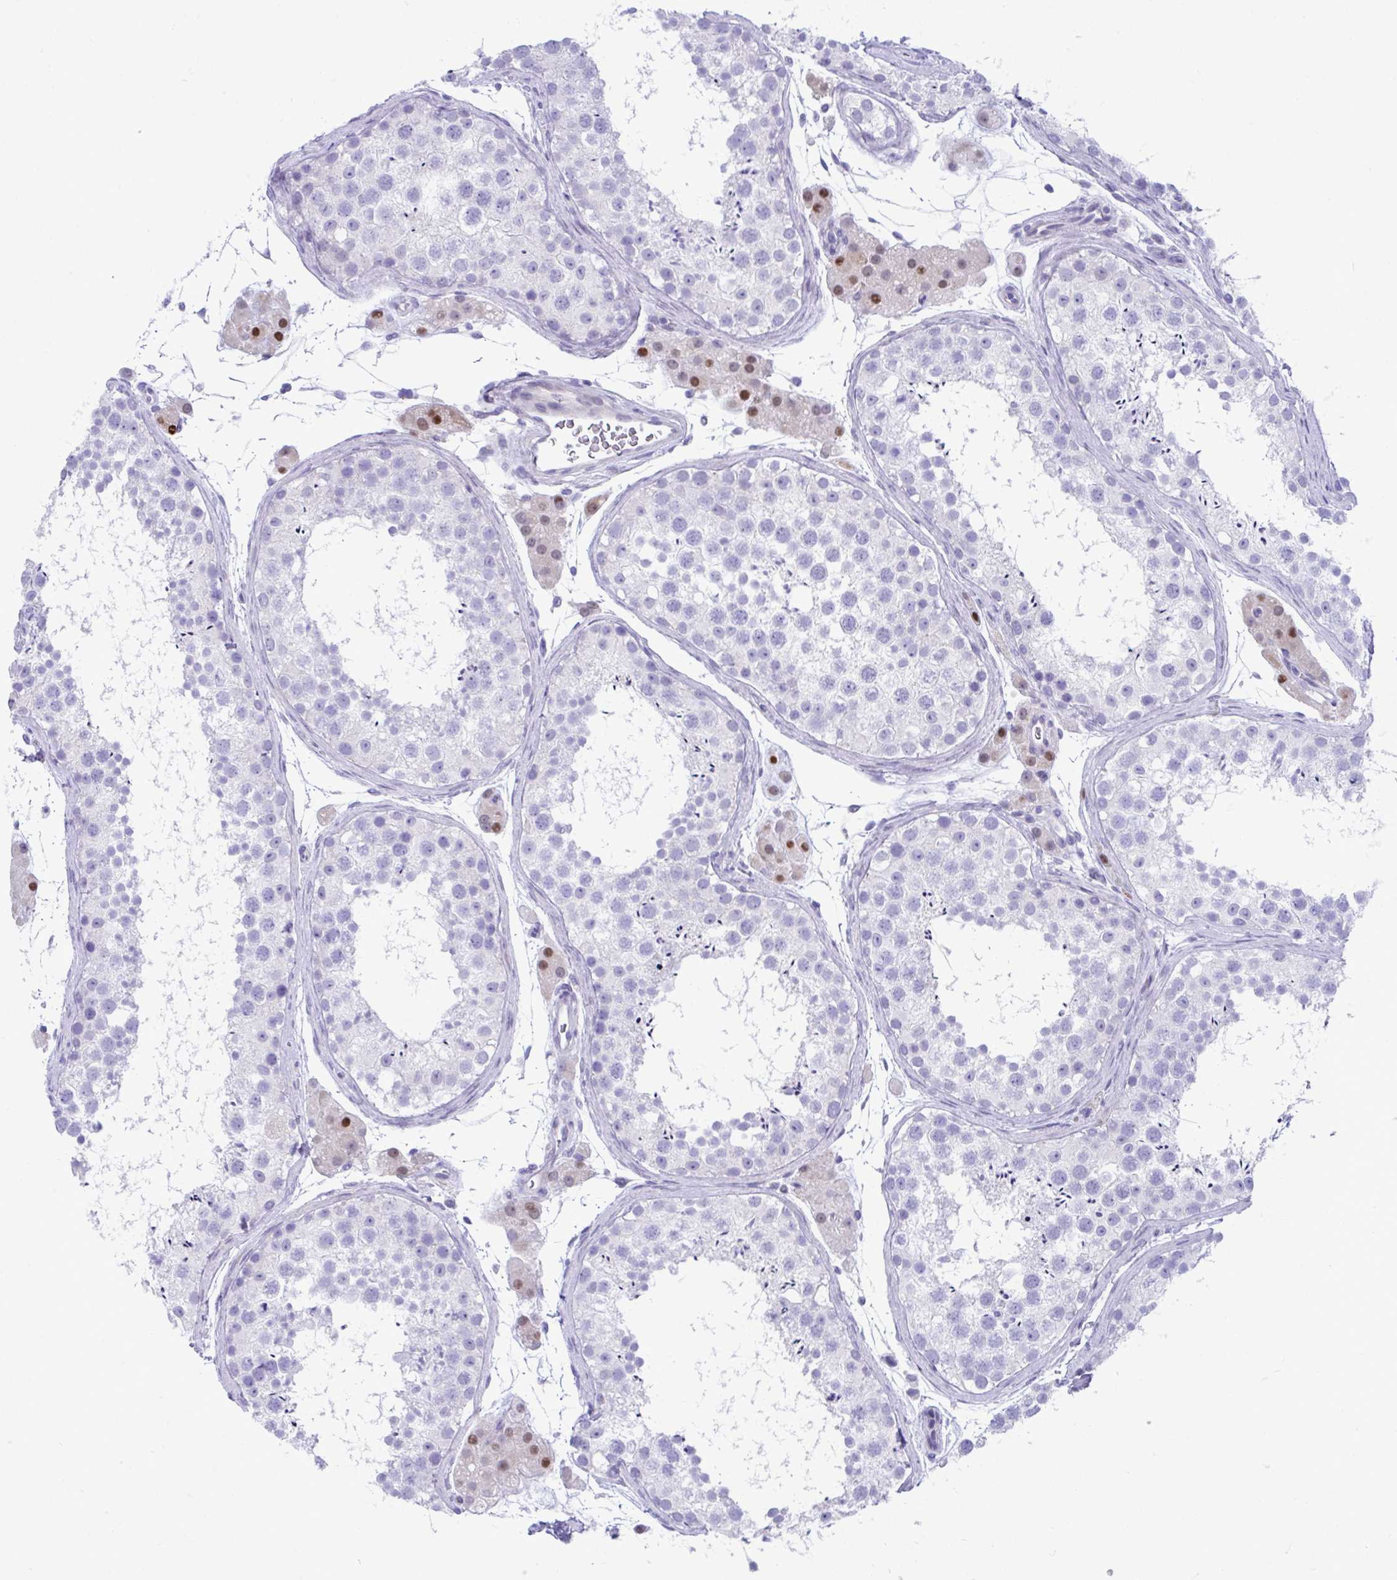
{"staining": {"intensity": "negative", "quantity": "none", "location": "none"}, "tissue": "testis", "cell_type": "Cells in seminiferous ducts", "image_type": "normal", "snomed": [{"axis": "morphology", "description": "Normal tissue, NOS"}, {"axis": "topography", "description": "Testis"}], "caption": "The immunohistochemistry histopathology image has no significant positivity in cells in seminiferous ducts of testis.", "gene": "ISL1", "patient": {"sex": "male", "age": 41}}